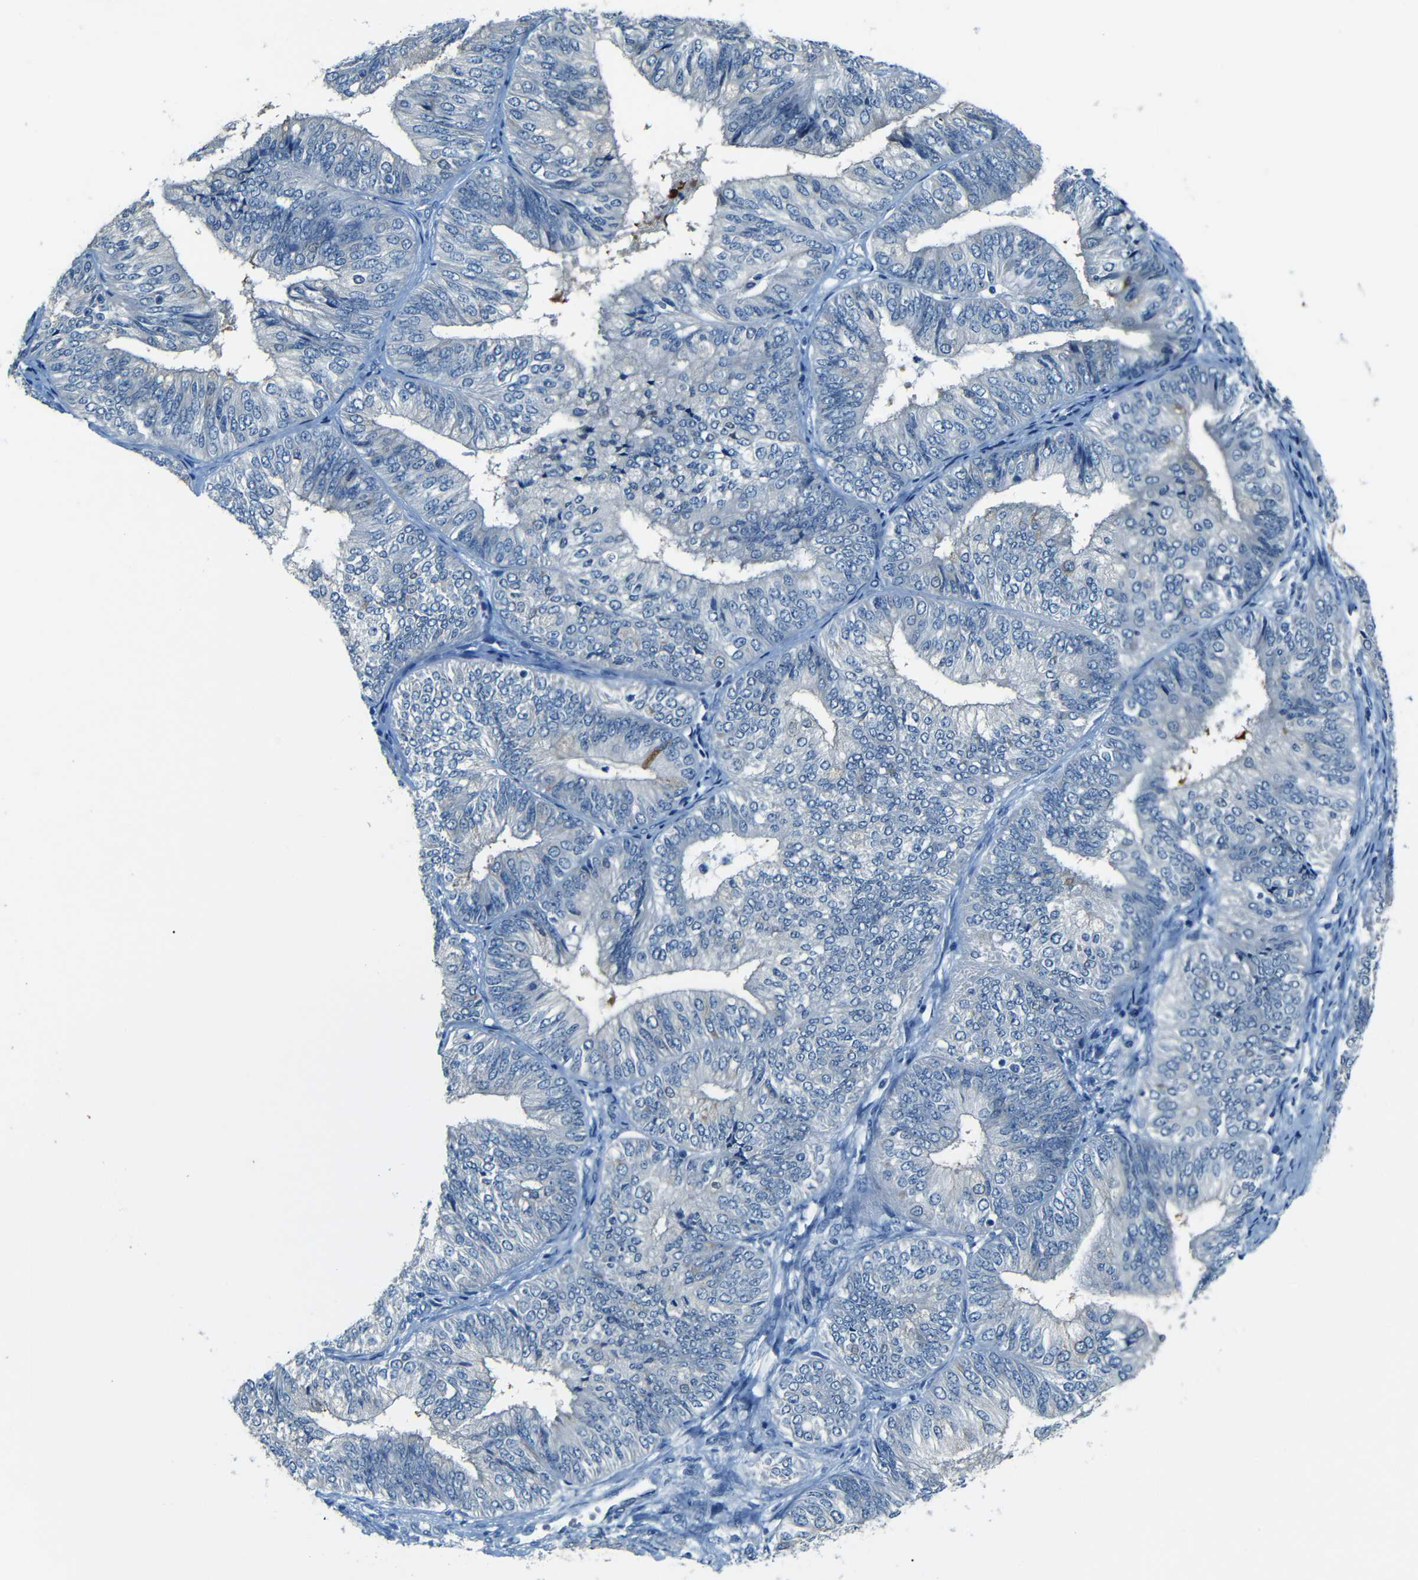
{"staining": {"intensity": "negative", "quantity": "none", "location": "none"}, "tissue": "endometrial cancer", "cell_type": "Tumor cells", "image_type": "cancer", "snomed": [{"axis": "morphology", "description": "Adenocarcinoma, NOS"}, {"axis": "topography", "description": "Endometrium"}], "caption": "This is an immunohistochemistry micrograph of human endometrial cancer. There is no positivity in tumor cells.", "gene": "ZMAT1", "patient": {"sex": "female", "age": 58}}